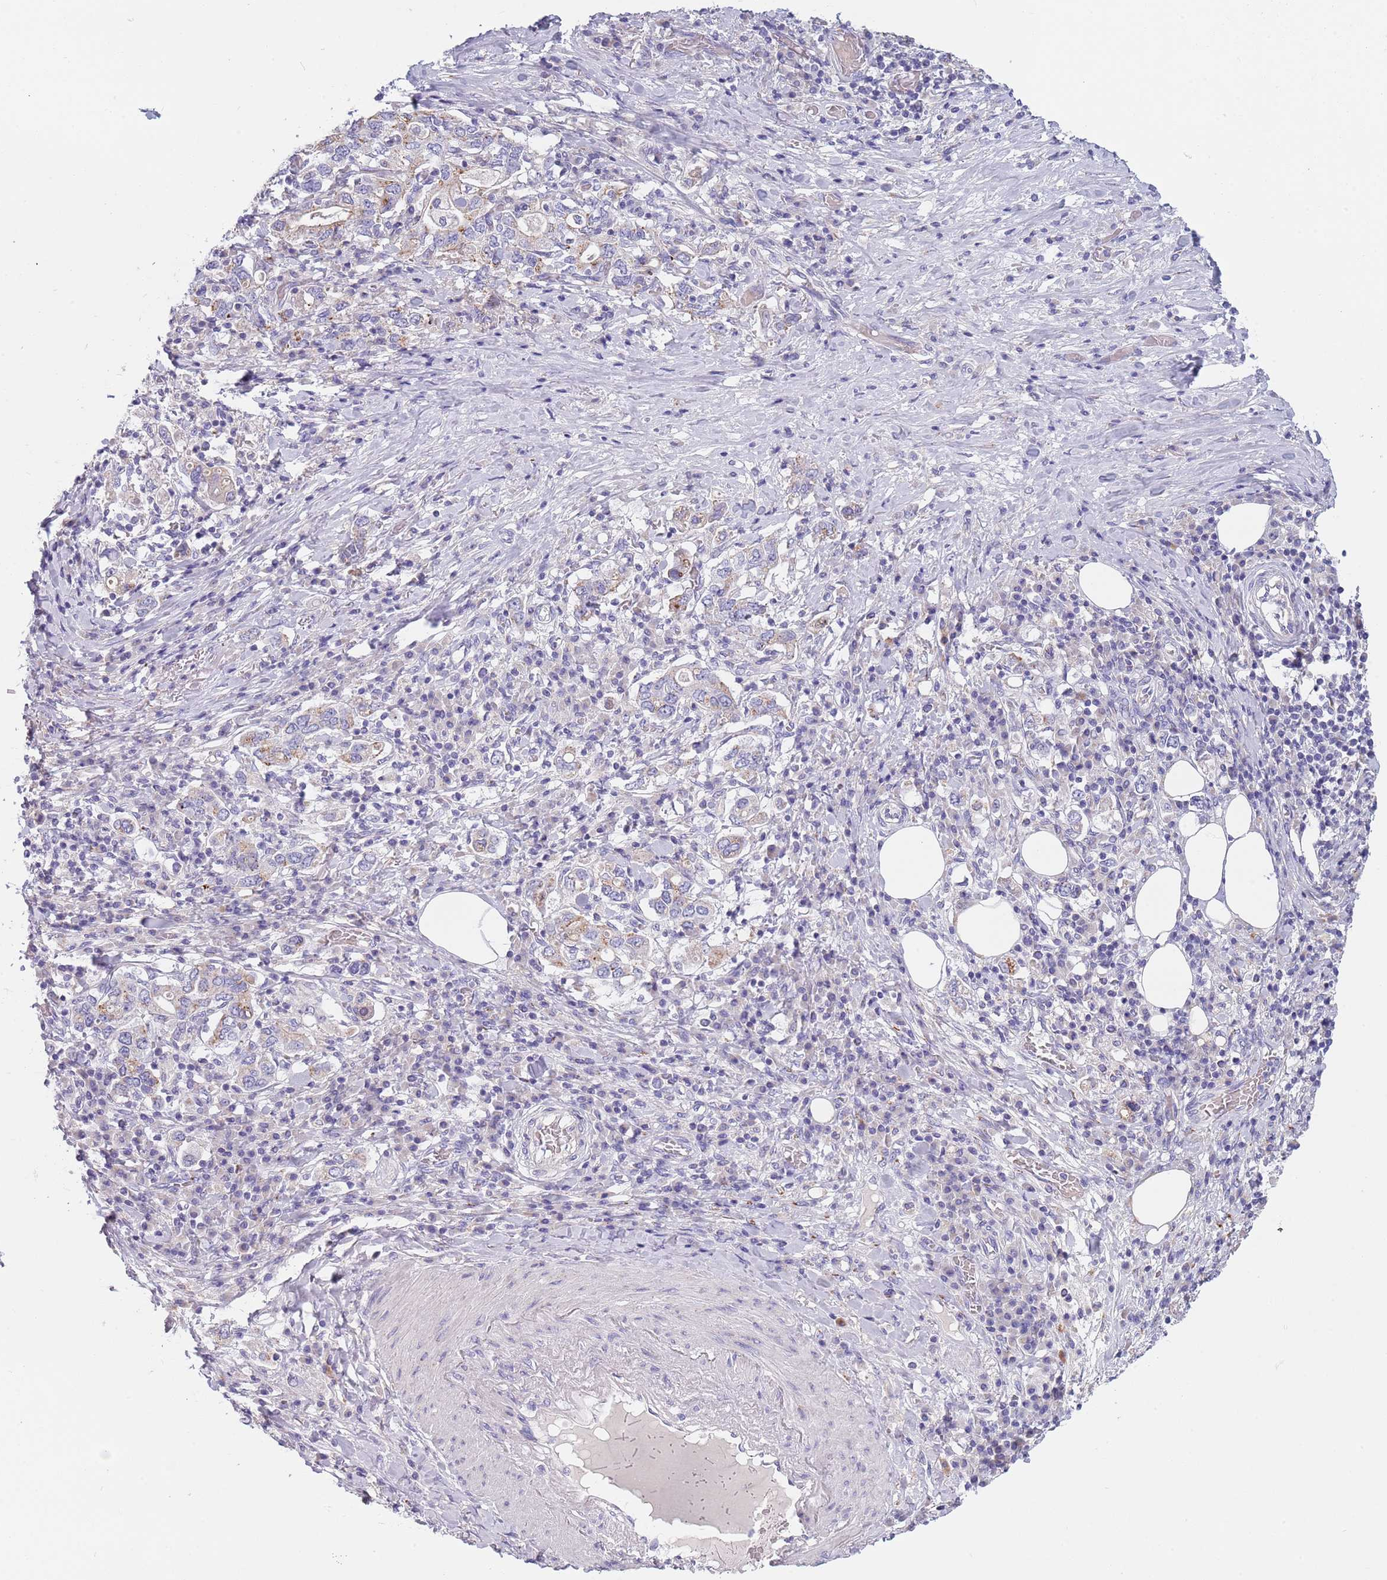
{"staining": {"intensity": "weak", "quantity": "25%-75%", "location": "cytoplasmic/membranous"}, "tissue": "stomach cancer", "cell_type": "Tumor cells", "image_type": "cancer", "snomed": [{"axis": "morphology", "description": "Adenocarcinoma, NOS"}, {"axis": "topography", "description": "Stomach, upper"}, {"axis": "topography", "description": "Stomach"}], "caption": "High-magnification brightfield microscopy of adenocarcinoma (stomach) stained with DAB (brown) and counterstained with hematoxylin (blue). tumor cells exhibit weak cytoplasmic/membranous staining is present in approximately25%-75% of cells.", "gene": "MAN1C1", "patient": {"sex": "male", "age": 62}}